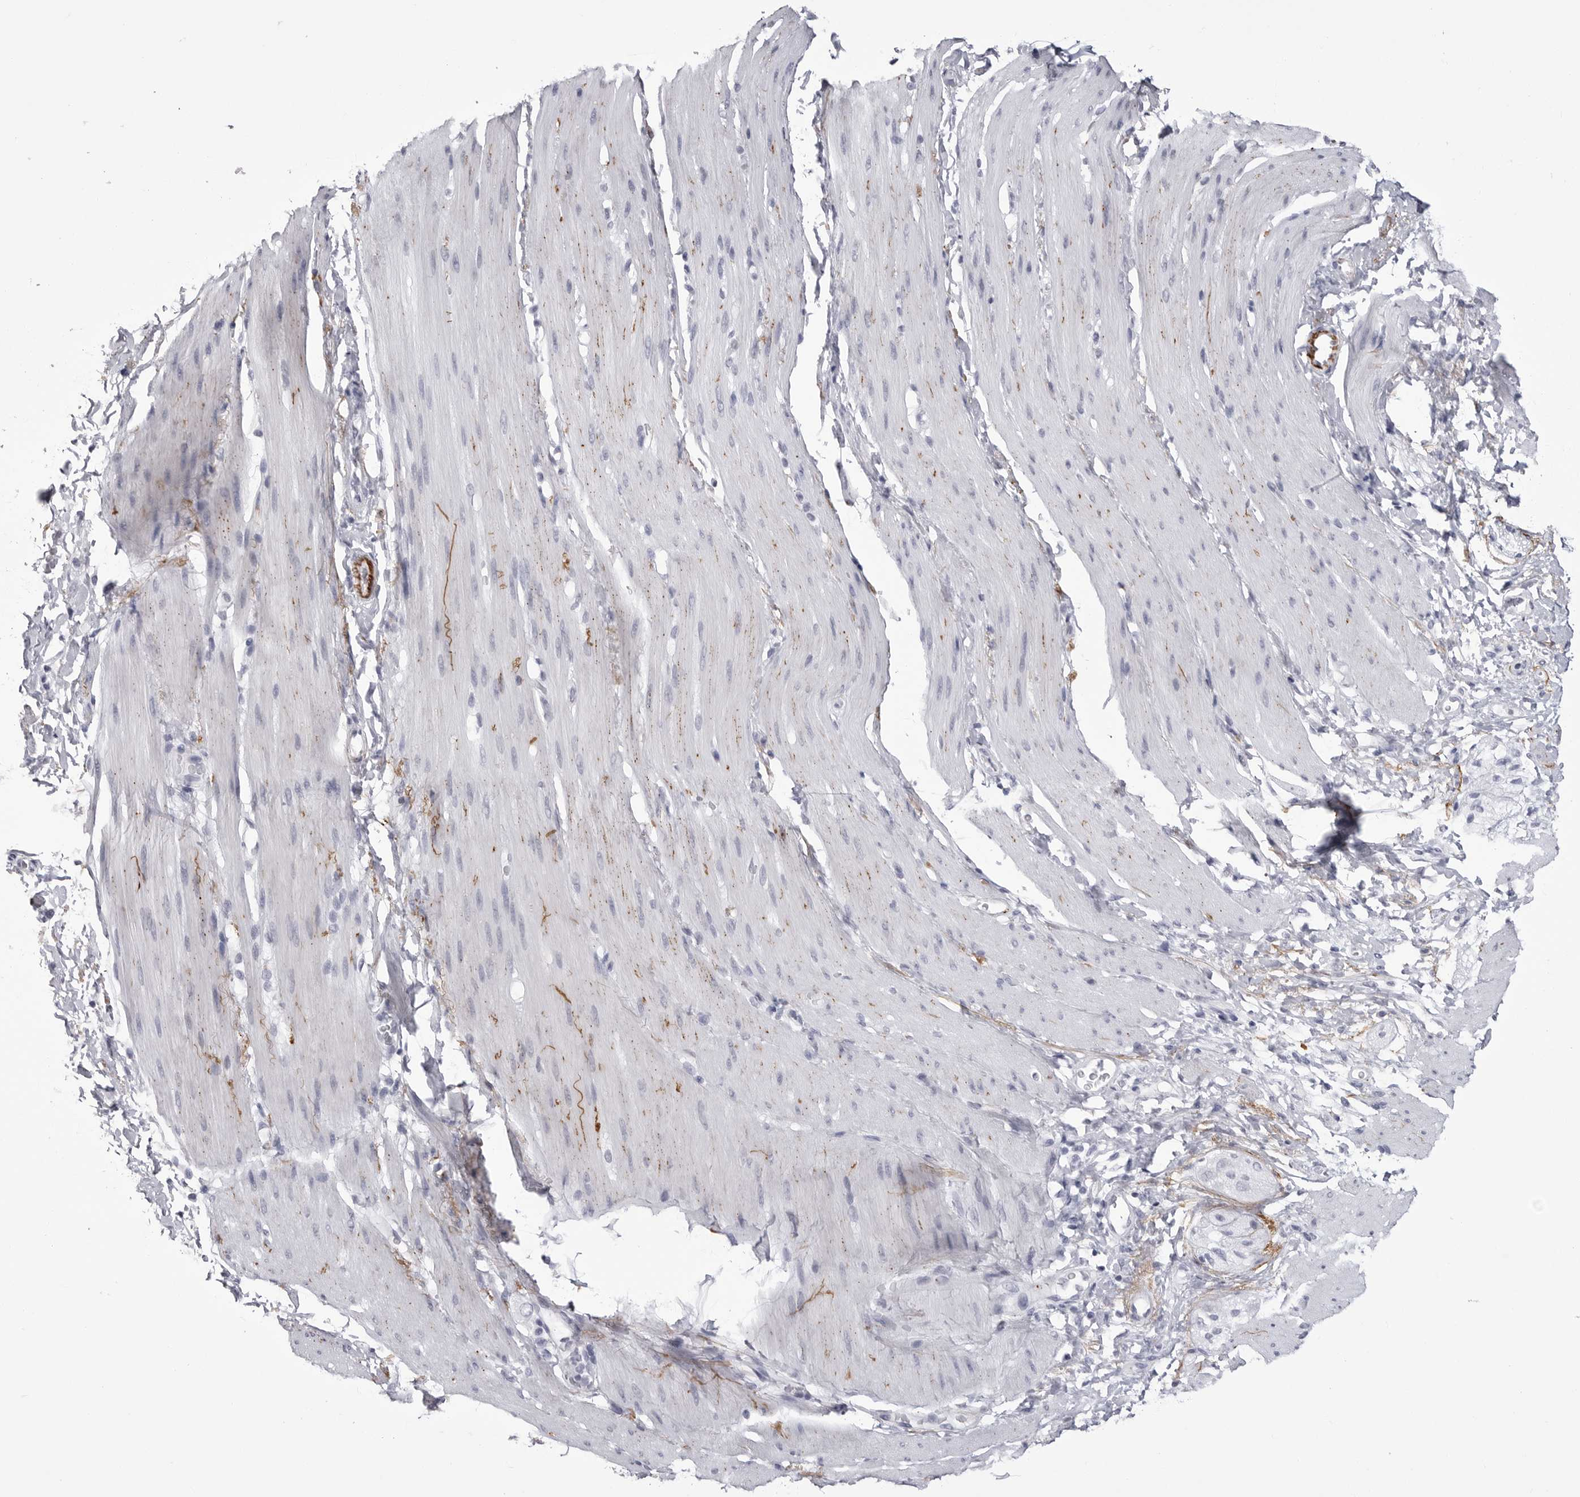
{"staining": {"intensity": "negative", "quantity": "none", "location": "none"}, "tissue": "smooth muscle", "cell_type": "Smooth muscle cells", "image_type": "normal", "snomed": [{"axis": "morphology", "description": "Normal tissue, NOS"}, {"axis": "topography", "description": "Smooth muscle"}, {"axis": "topography", "description": "Small intestine"}], "caption": "Immunohistochemistry of benign smooth muscle shows no positivity in smooth muscle cells.", "gene": "COL26A1", "patient": {"sex": "female", "age": 84}}